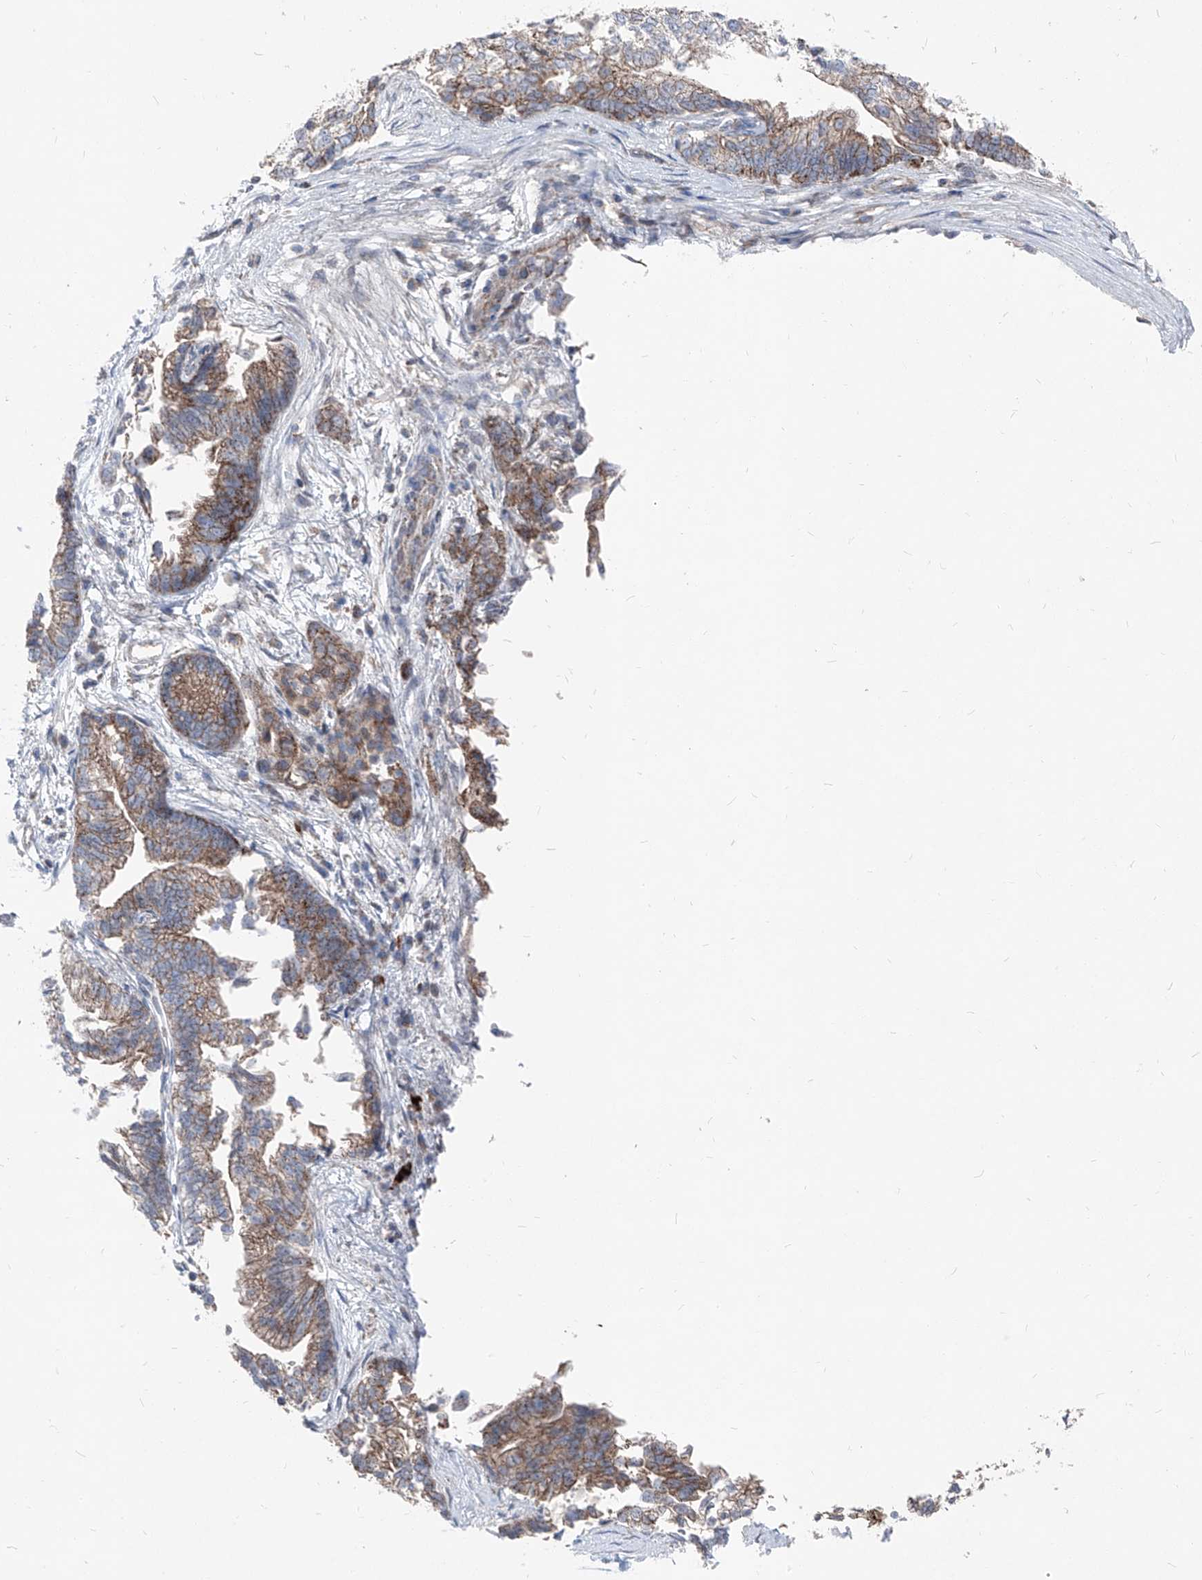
{"staining": {"intensity": "moderate", "quantity": ">75%", "location": "cytoplasmic/membranous"}, "tissue": "pancreatic cancer", "cell_type": "Tumor cells", "image_type": "cancer", "snomed": [{"axis": "morphology", "description": "Adenocarcinoma, NOS"}, {"axis": "topography", "description": "Pancreas"}], "caption": "Immunohistochemistry (IHC) of human pancreatic cancer reveals medium levels of moderate cytoplasmic/membranous staining in approximately >75% of tumor cells. The staining is performed using DAB (3,3'-diaminobenzidine) brown chromogen to label protein expression. The nuclei are counter-stained blue using hematoxylin.", "gene": "AGPS", "patient": {"sex": "male", "age": 72}}